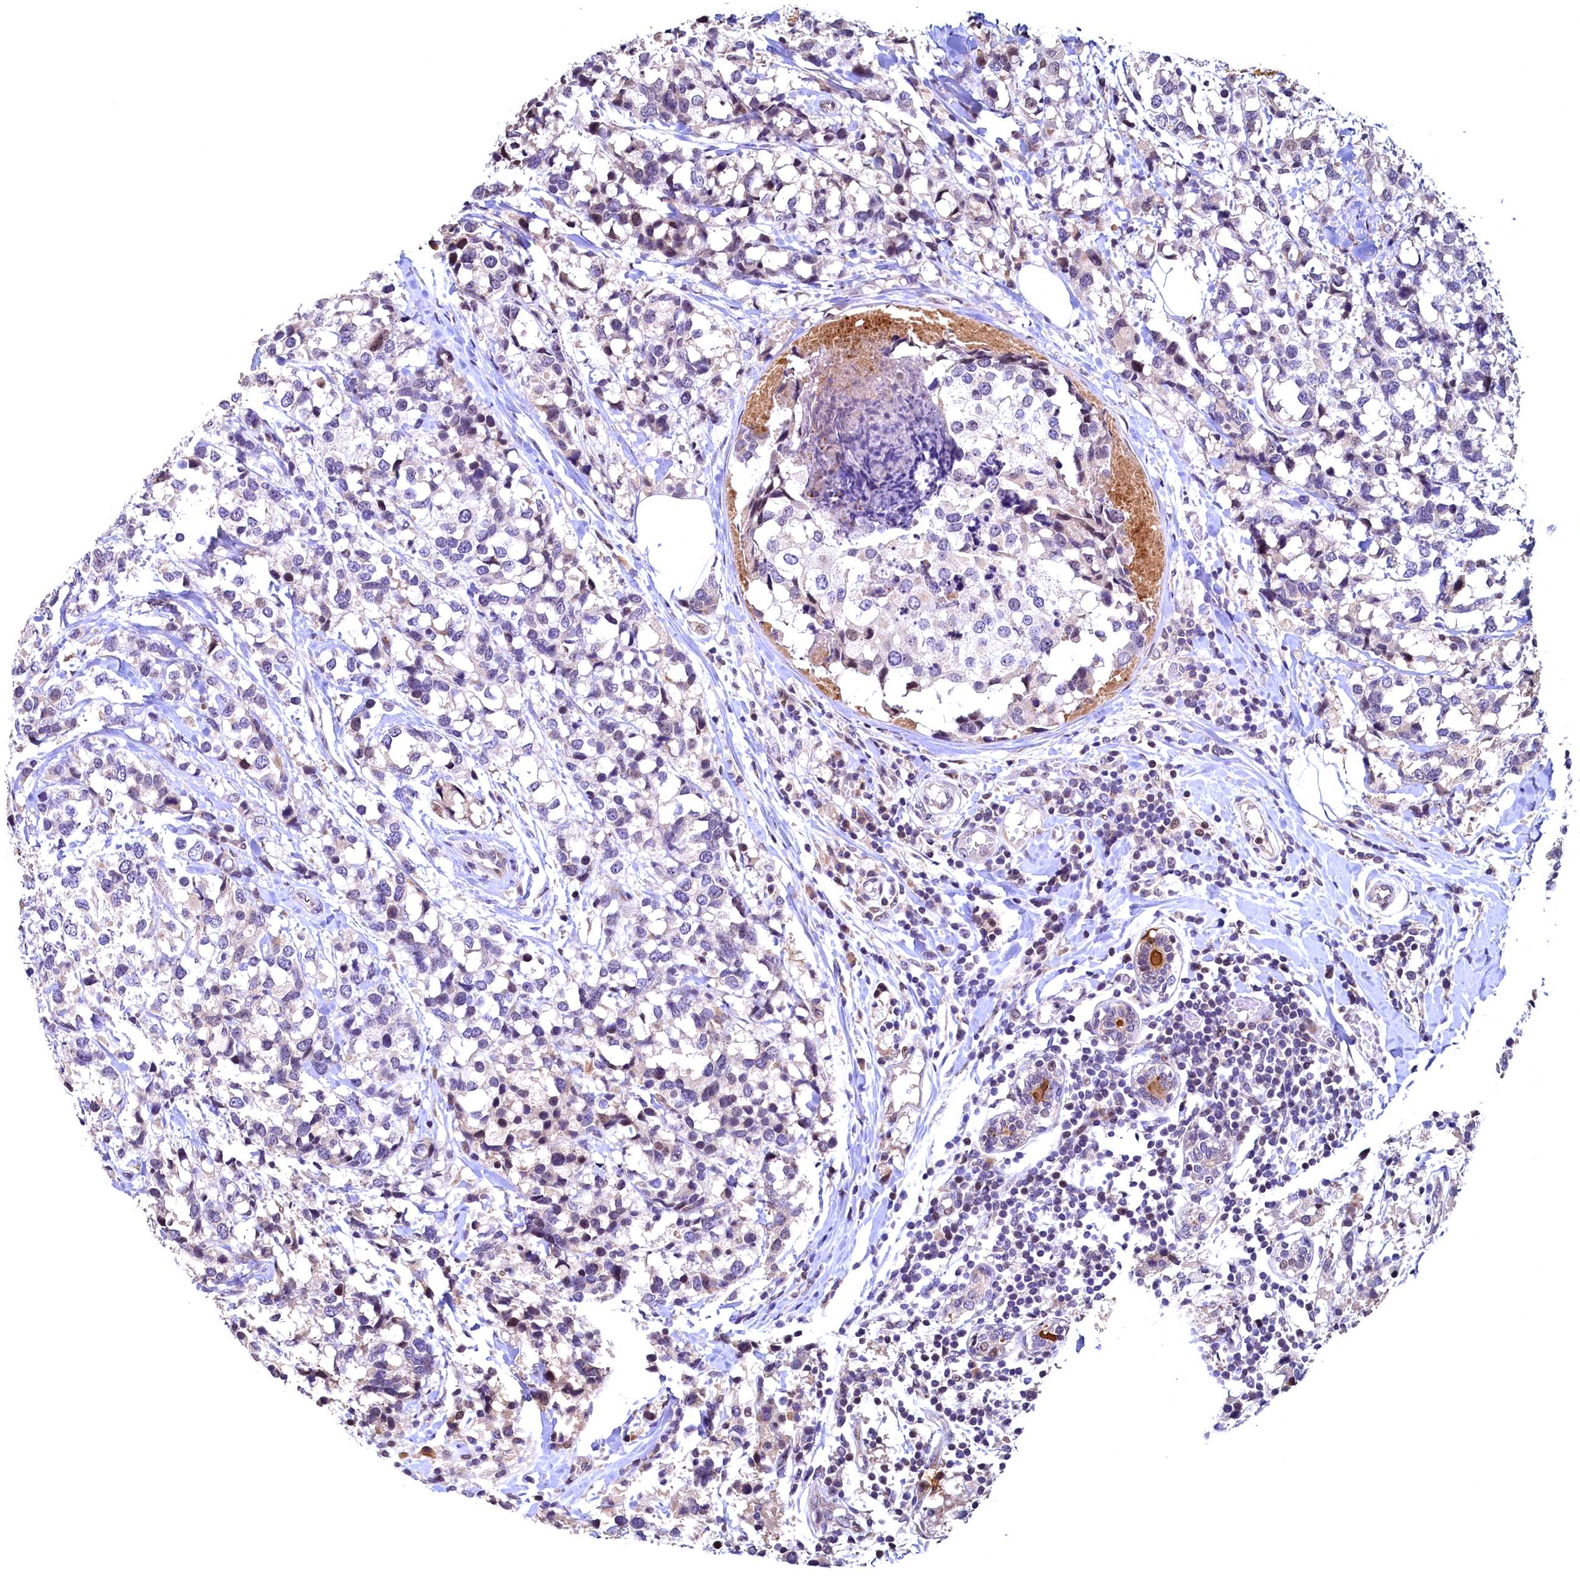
{"staining": {"intensity": "negative", "quantity": "none", "location": "none"}, "tissue": "breast cancer", "cell_type": "Tumor cells", "image_type": "cancer", "snomed": [{"axis": "morphology", "description": "Lobular carcinoma"}, {"axis": "topography", "description": "Breast"}], "caption": "IHC image of human breast cancer (lobular carcinoma) stained for a protein (brown), which displays no expression in tumor cells.", "gene": "LATS2", "patient": {"sex": "female", "age": 59}}